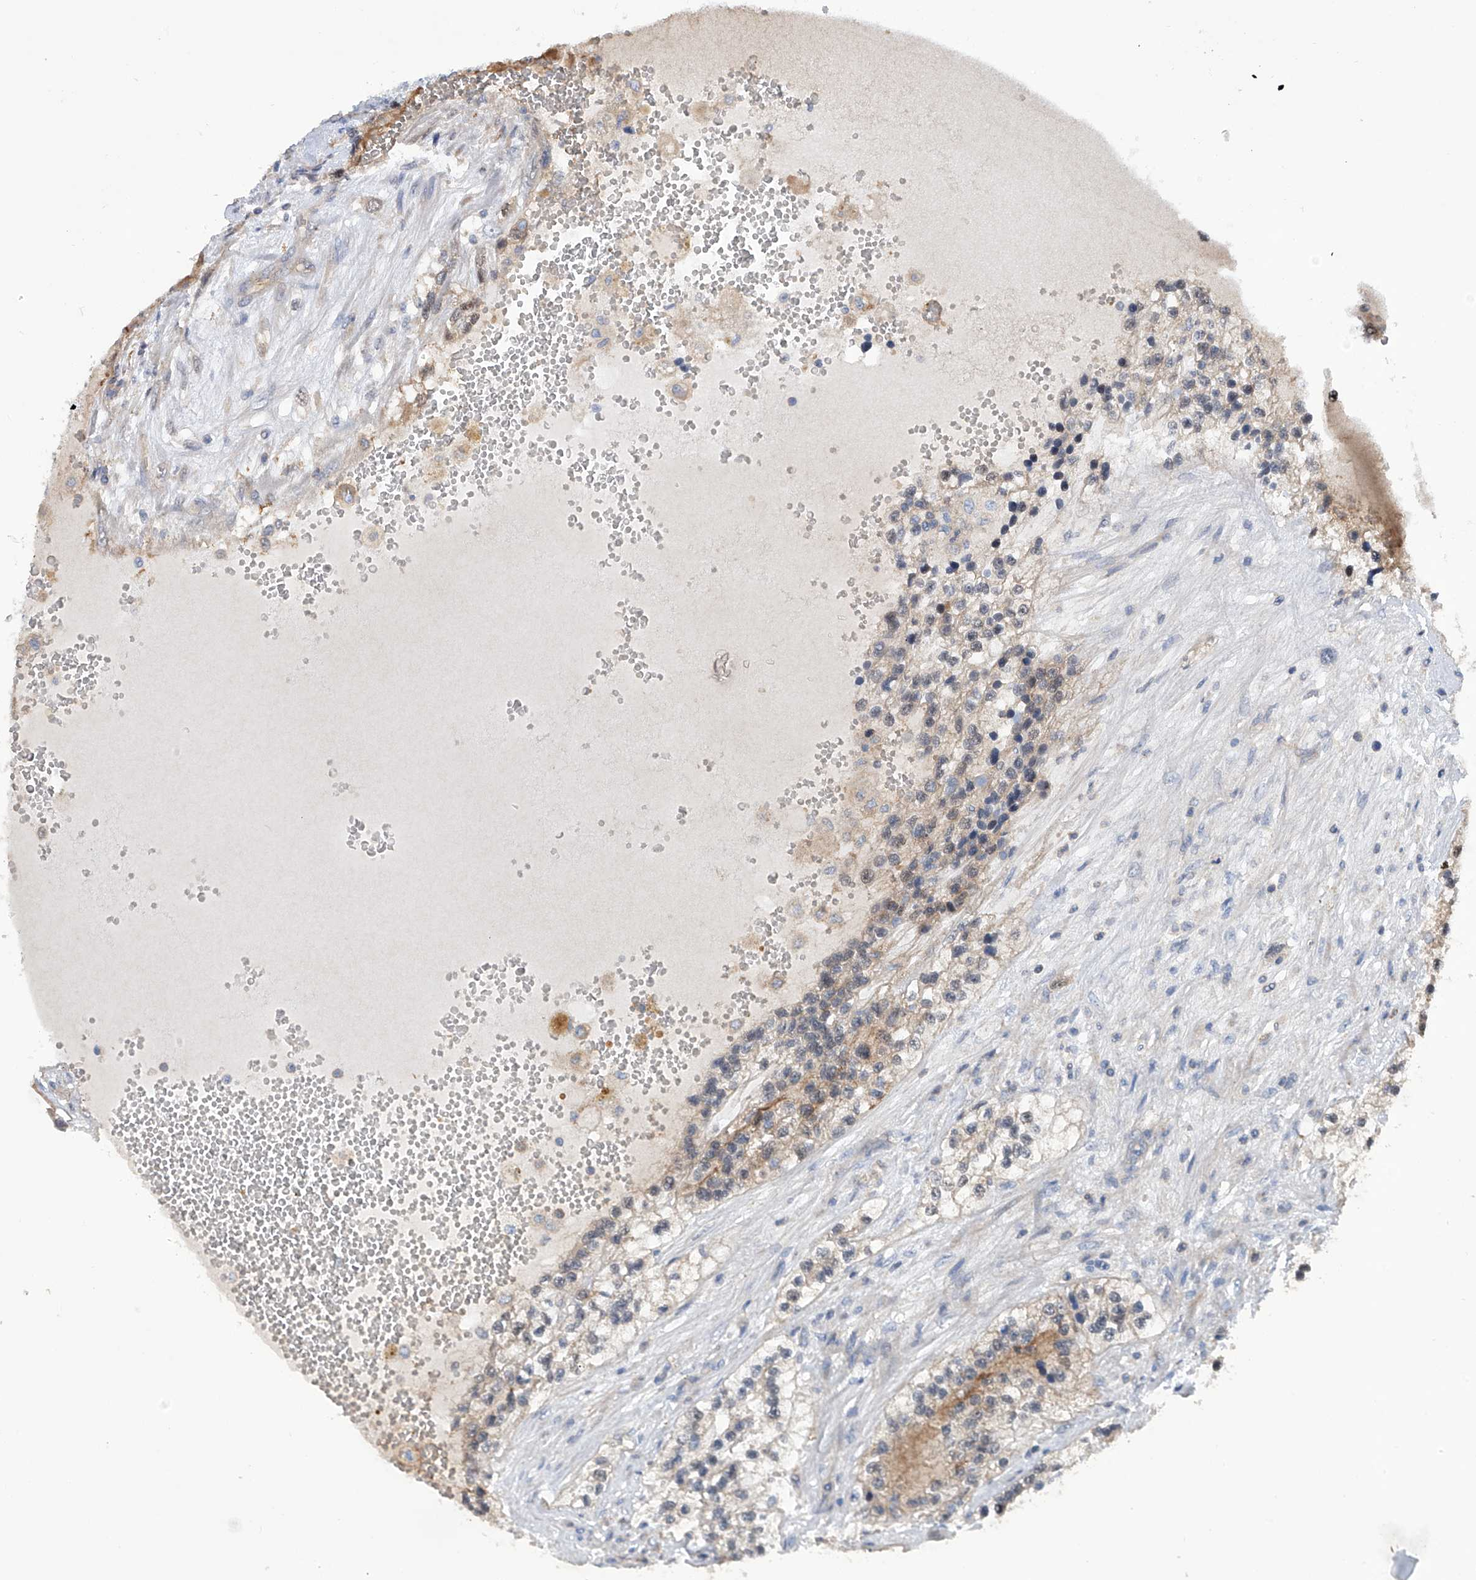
{"staining": {"intensity": "weak", "quantity": "<25%", "location": "cytoplasmic/membranous"}, "tissue": "renal cancer", "cell_type": "Tumor cells", "image_type": "cancer", "snomed": [{"axis": "morphology", "description": "Adenocarcinoma, NOS"}, {"axis": "topography", "description": "Kidney"}], "caption": "Human renal cancer stained for a protein using IHC exhibits no staining in tumor cells.", "gene": "NUDT17", "patient": {"sex": "female", "age": 57}}